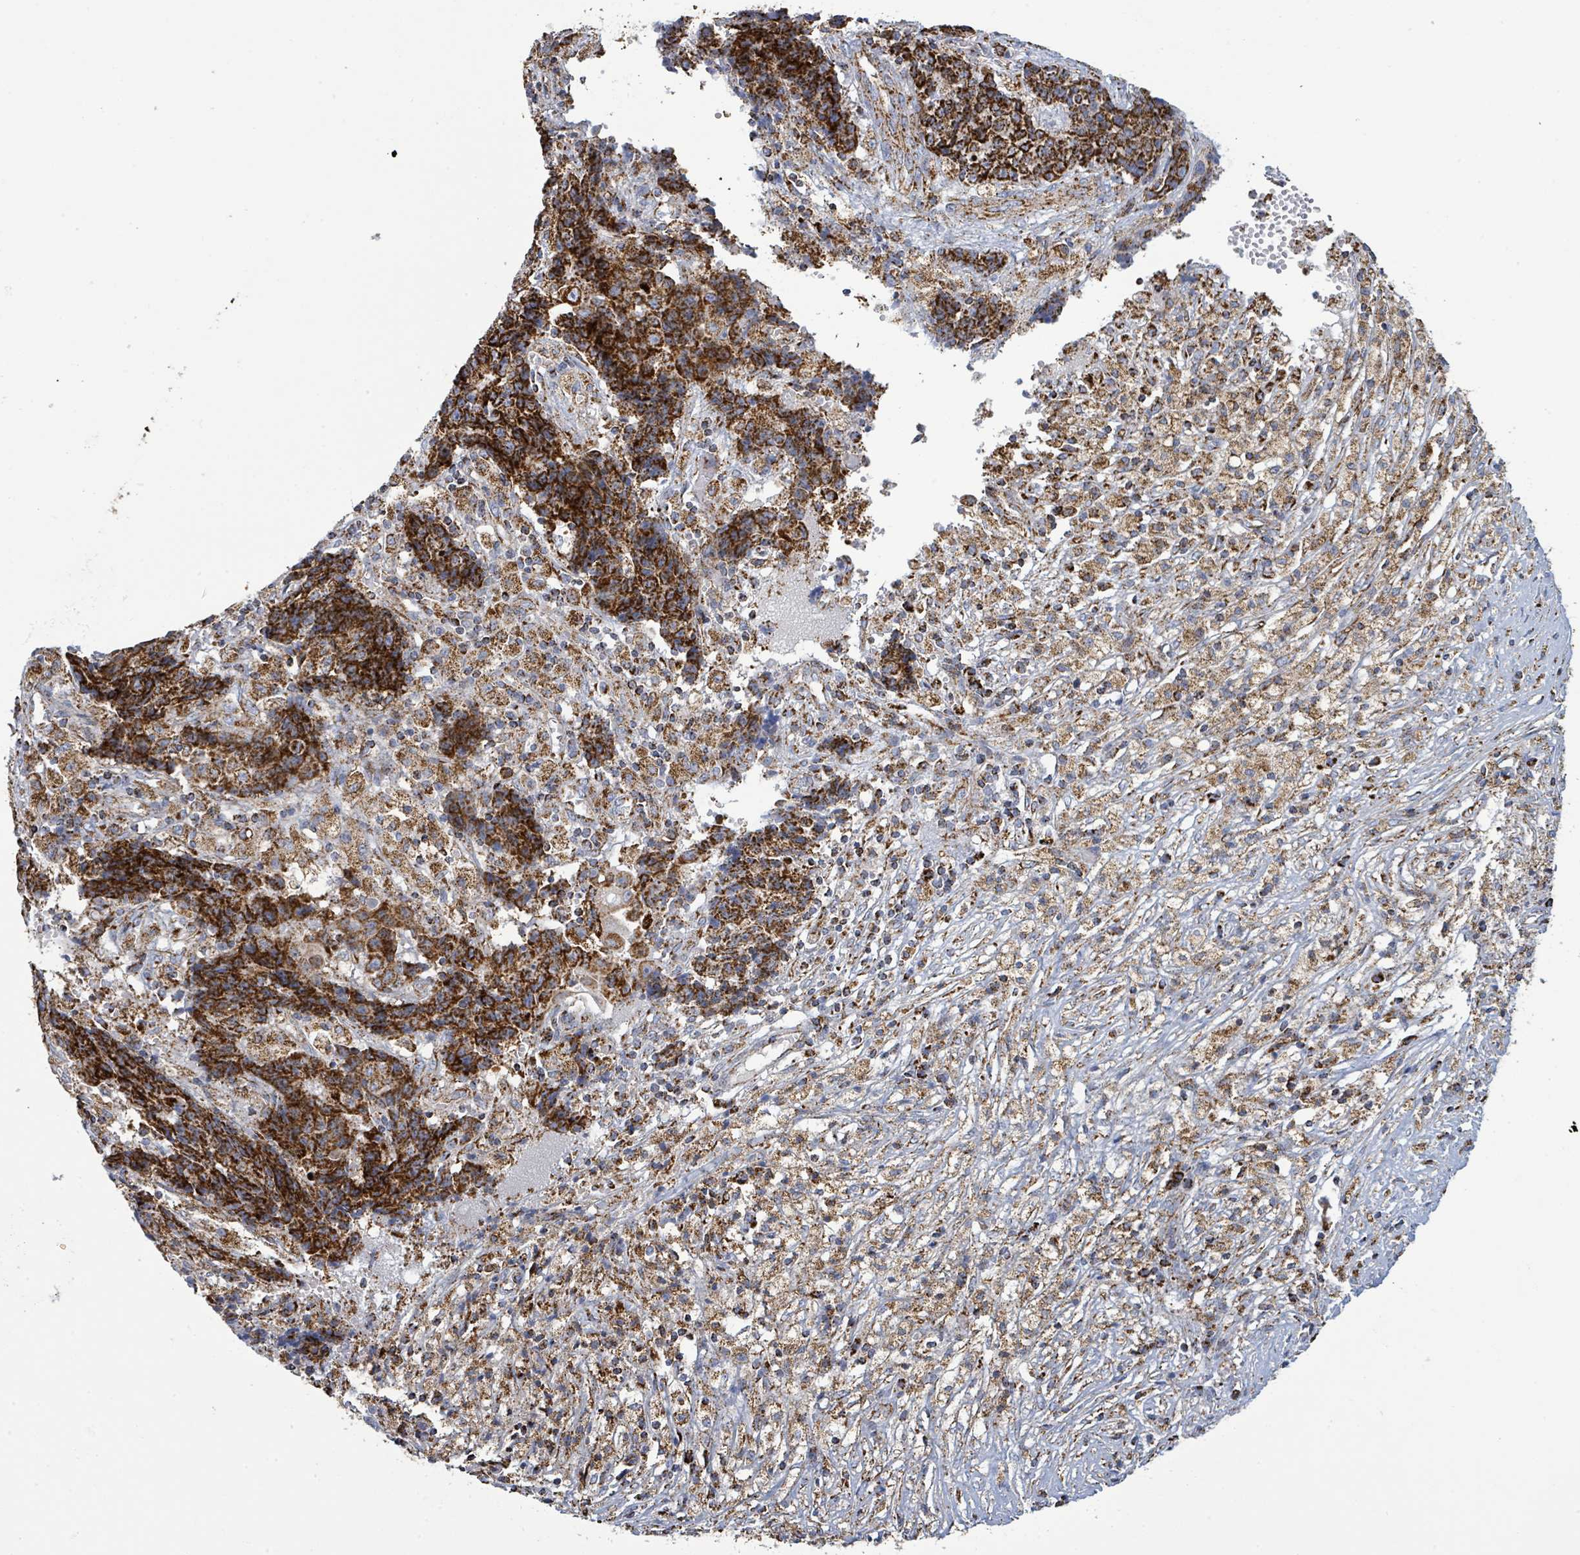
{"staining": {"intensity": "strong", "quantity": ">75%", "location": "cytoplasmic/membranous"}, "tissue": "ovarian cancer", "cell_type": "Tumor cells", "image_type": "cancer", "snomed": [{"axis": "morphology", "description": "Carcinoma, endometroid"}, {"axis": "topography", "description": "Ovary"}], "caption": "This is a photomicrograph of immunohistochemistry (IHC) staining of ovarian cancer, which shows strong expression in the cytoplasmic/membranous of tumor cells.", "gene": "SUCLG2", "patient": {"sex": "female", "age": 42}}